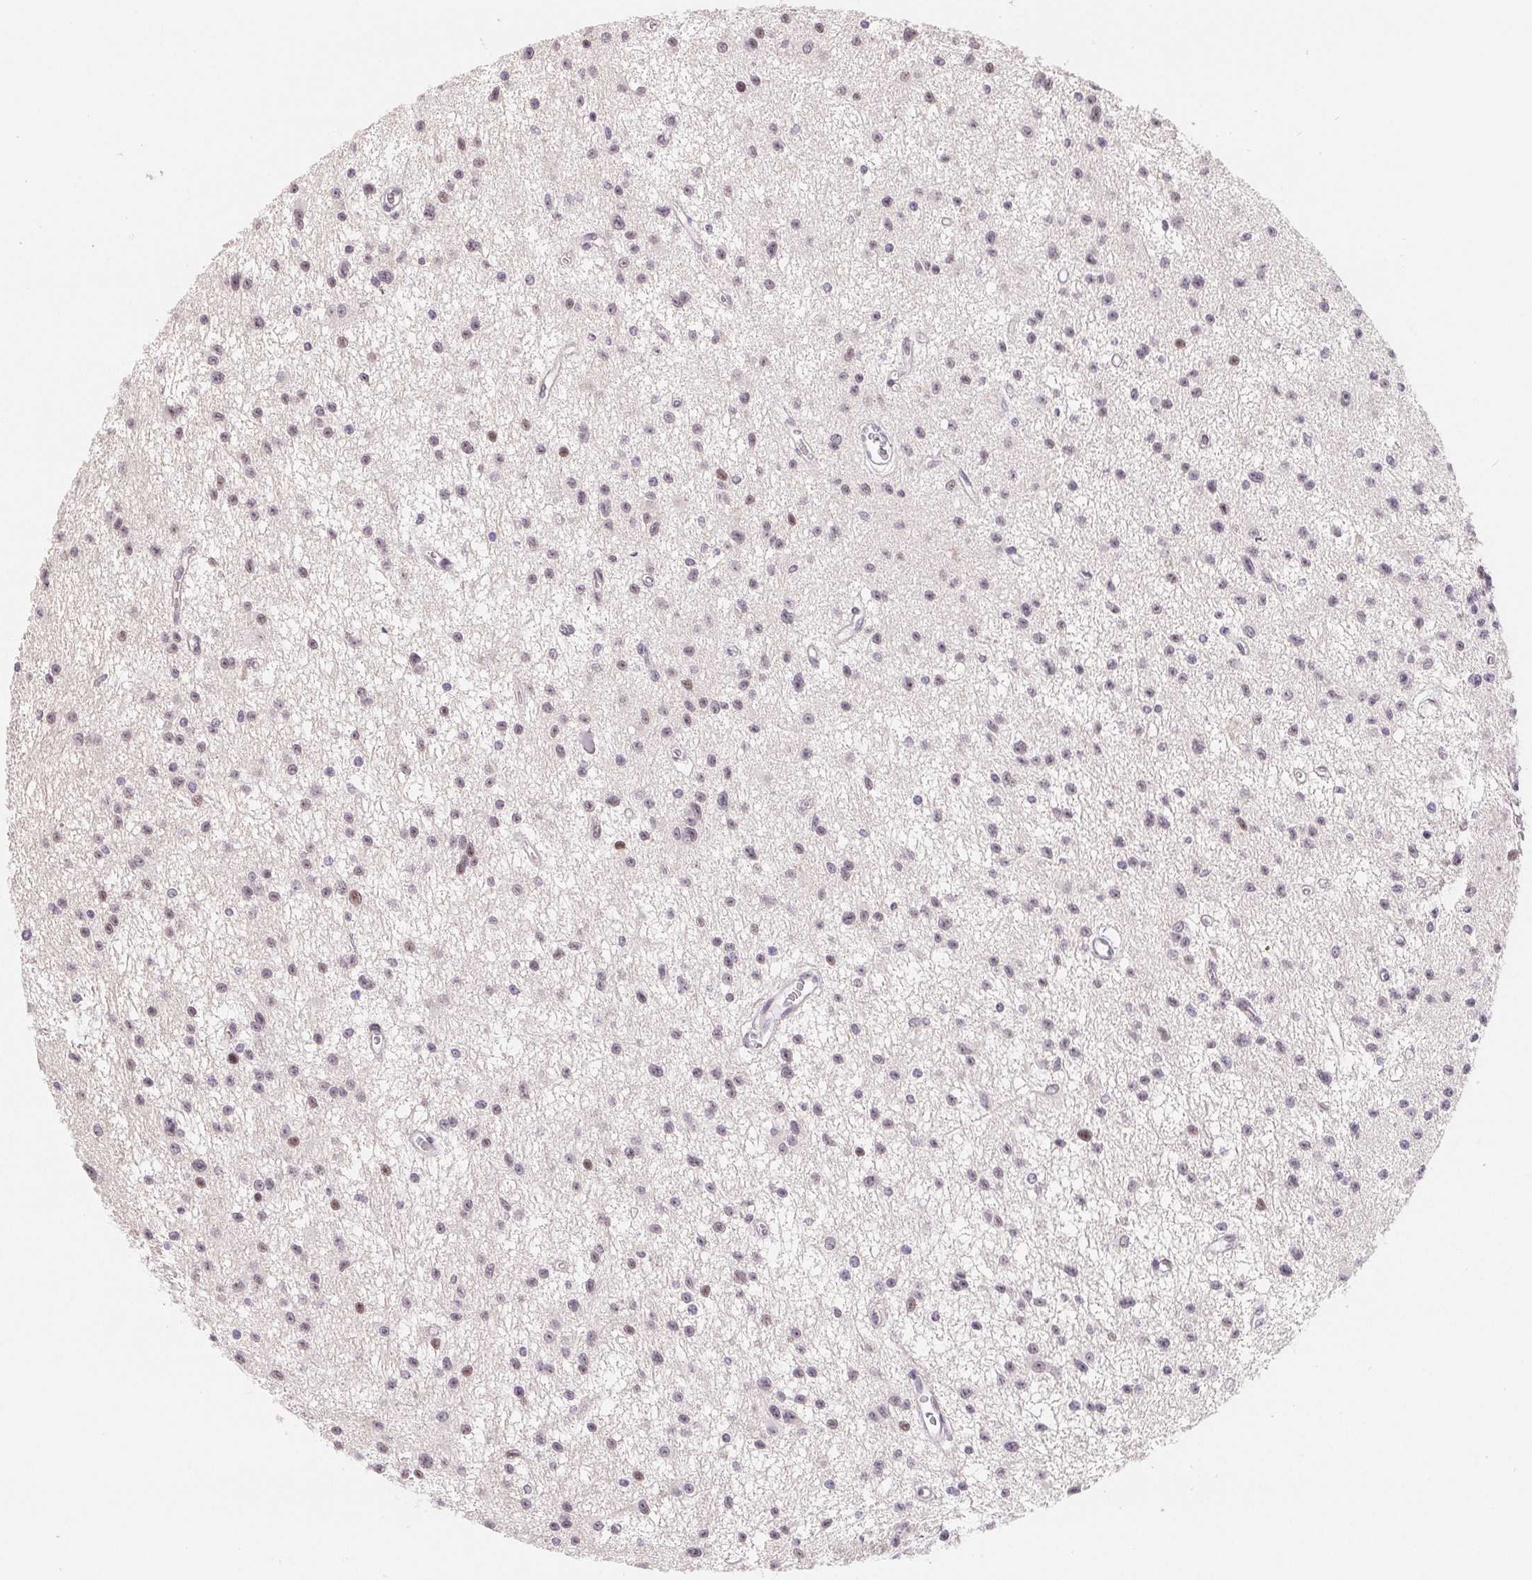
{"staining": {"intensity": "moderate", "quantity": "25%-75%", "location": "nuclear"}, "tissue": "glioma", "cell_type": "Tumor cells", "image_type": "cancer", "snomed": [{"axis": "morphology", "description": "Glioma, malignant, Low grade"}, {"axis": "topography", "description": "Brain"}], "caption": "Immunohistochemical staining of glioma reveals moderate nuclear protein staining in approximately 25%-75% of tumor cells.", "gene": "LCA5L", "patient": {"sex": "male", "age": 43}}